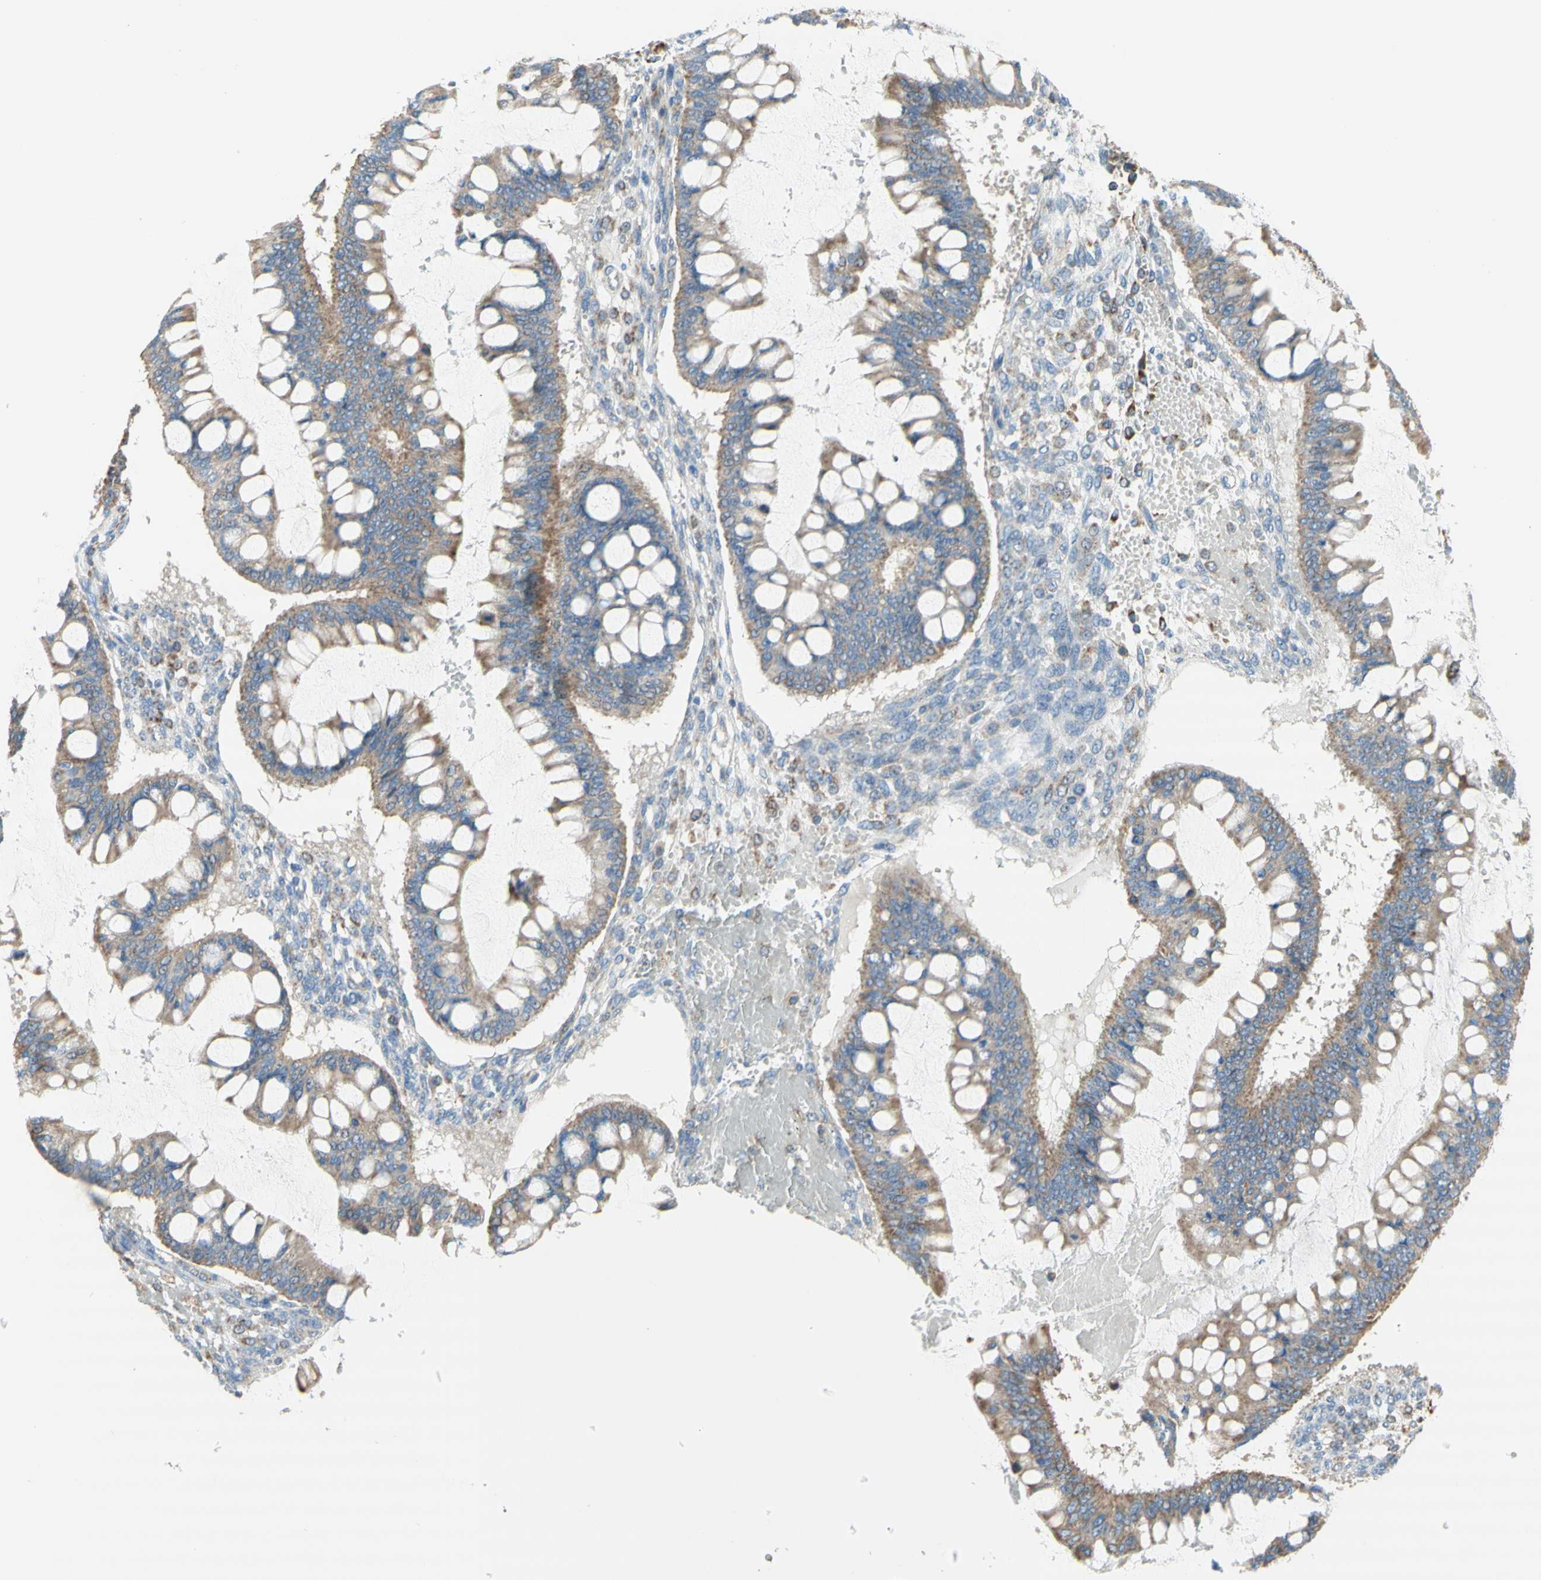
{"staining": {"intensity": "moderate", "quantity": ">75%", "location": "cytoplasmic/membranous"}, "tissue": "ovarian cancer", "cell_type": "Tumor cells", "image_type": "cancer", "snomed": [{"axis": "morphology", "description": "Cystadenocarcinoma, mucinous, NOS"}, {"axis": "topography", "description": "Ovary"}], "caption": "The histopathology image shows staining of mucinous cystadenocarcinoma (ovarian), revealing moderate cytoplasmic/membranous protein positivity (brown color) within tumor cells. Using DAB (brown) and hematoxylin (blue) stains, captured at high magnification using brightfield microscopy.", "gene": "URB2", "patient": {"sex": "female", "age": 73}}